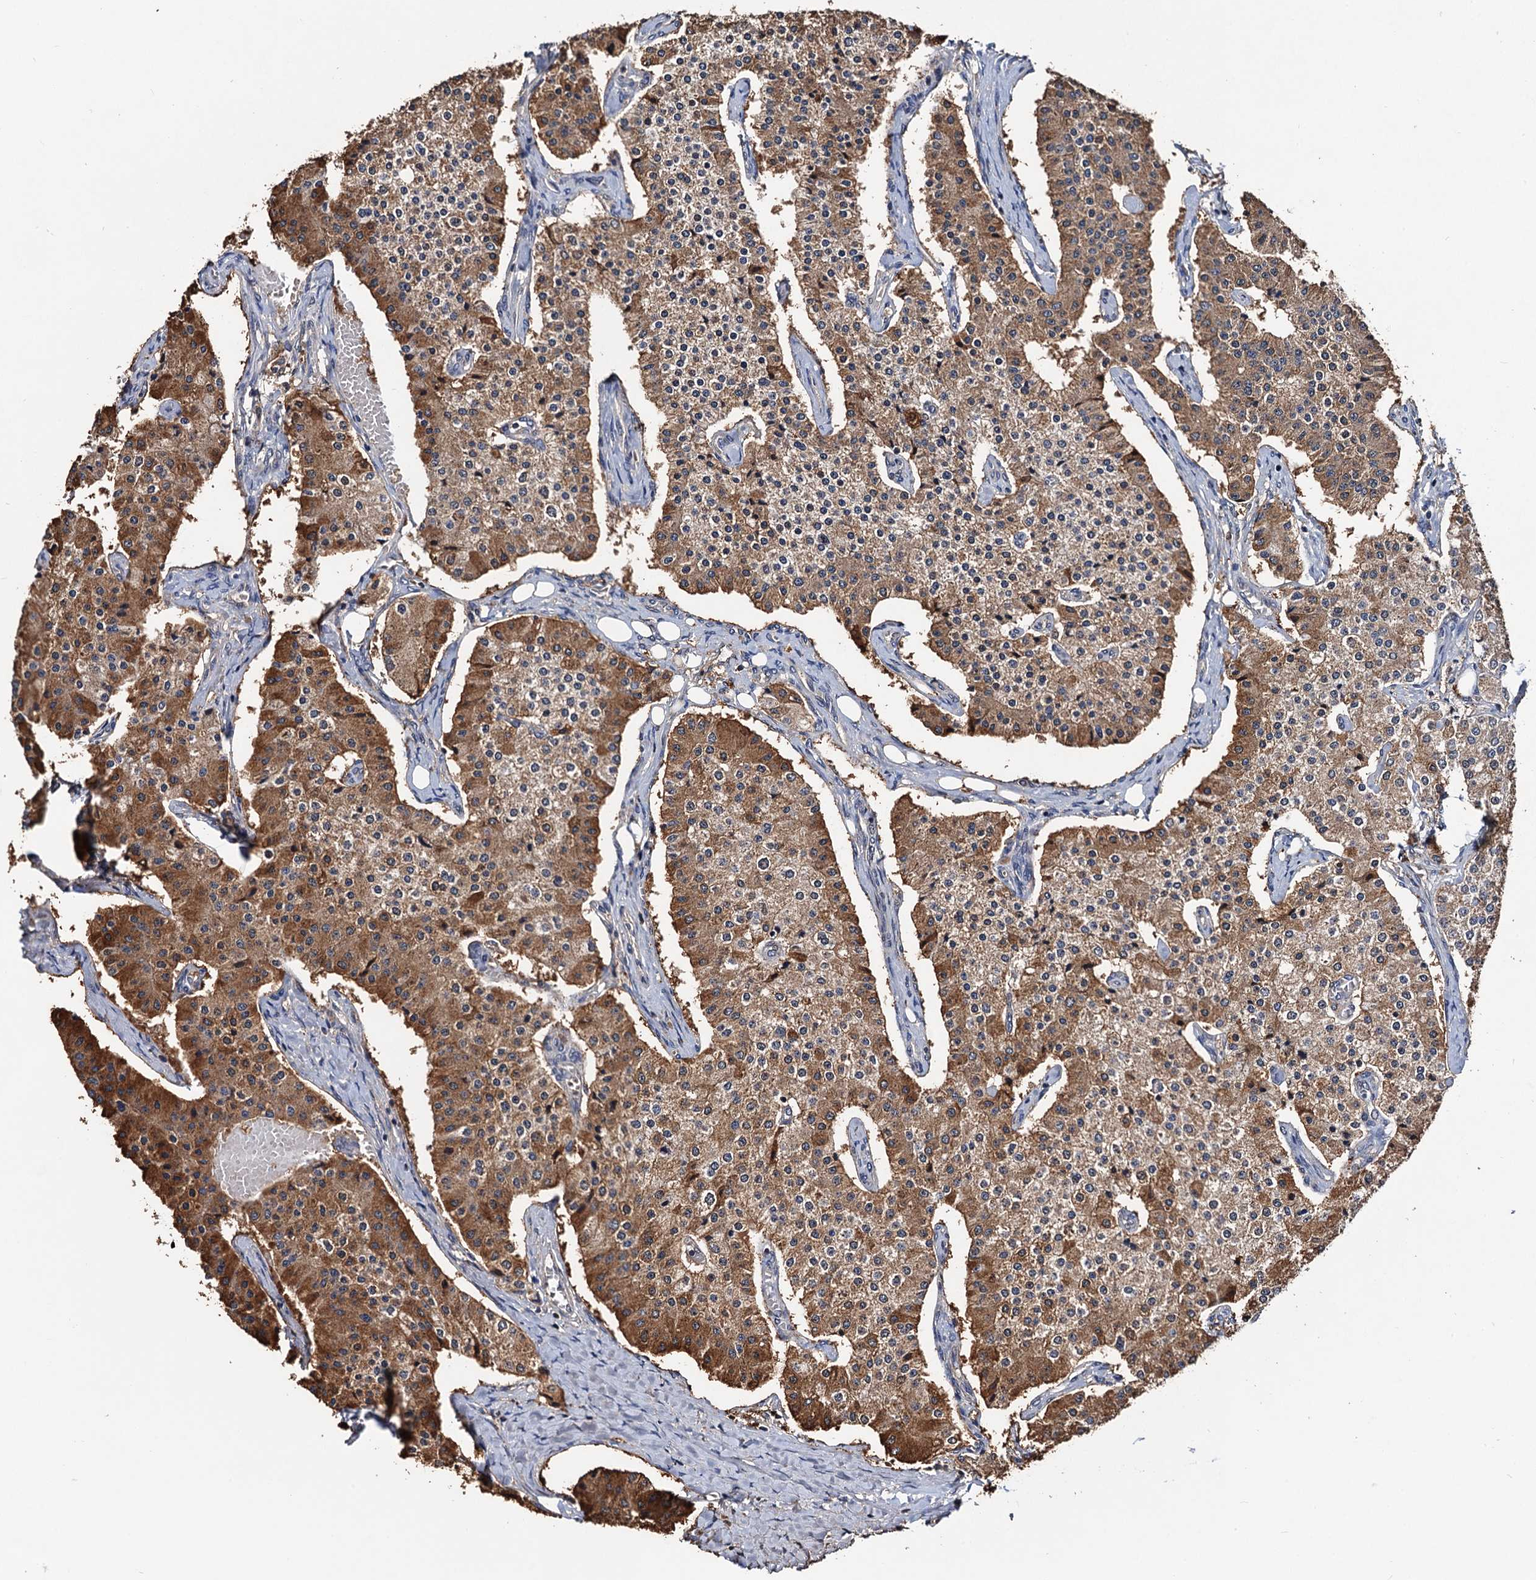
{"staining": {"intensity": "moderate", "quantity": ">75%", "location": "cytoplasmic/membranous"}, "tissue": "carcinoid", "cell_type": "Tumor cells", "image_type": "cancer", "snomed": [{"axis": "morphology", "description": "Carcinoid, malignant, NOS"}, {"axis": "topography", "description": "Colon"}], "caption": "Carcinoid tissue displays moderate cytoplasmic/membranous expression in about >75% of tumor cells, visualized by immunohistochemistry.", "gene": "RGS11", "patient": {"sex": "female", "age": 52}}